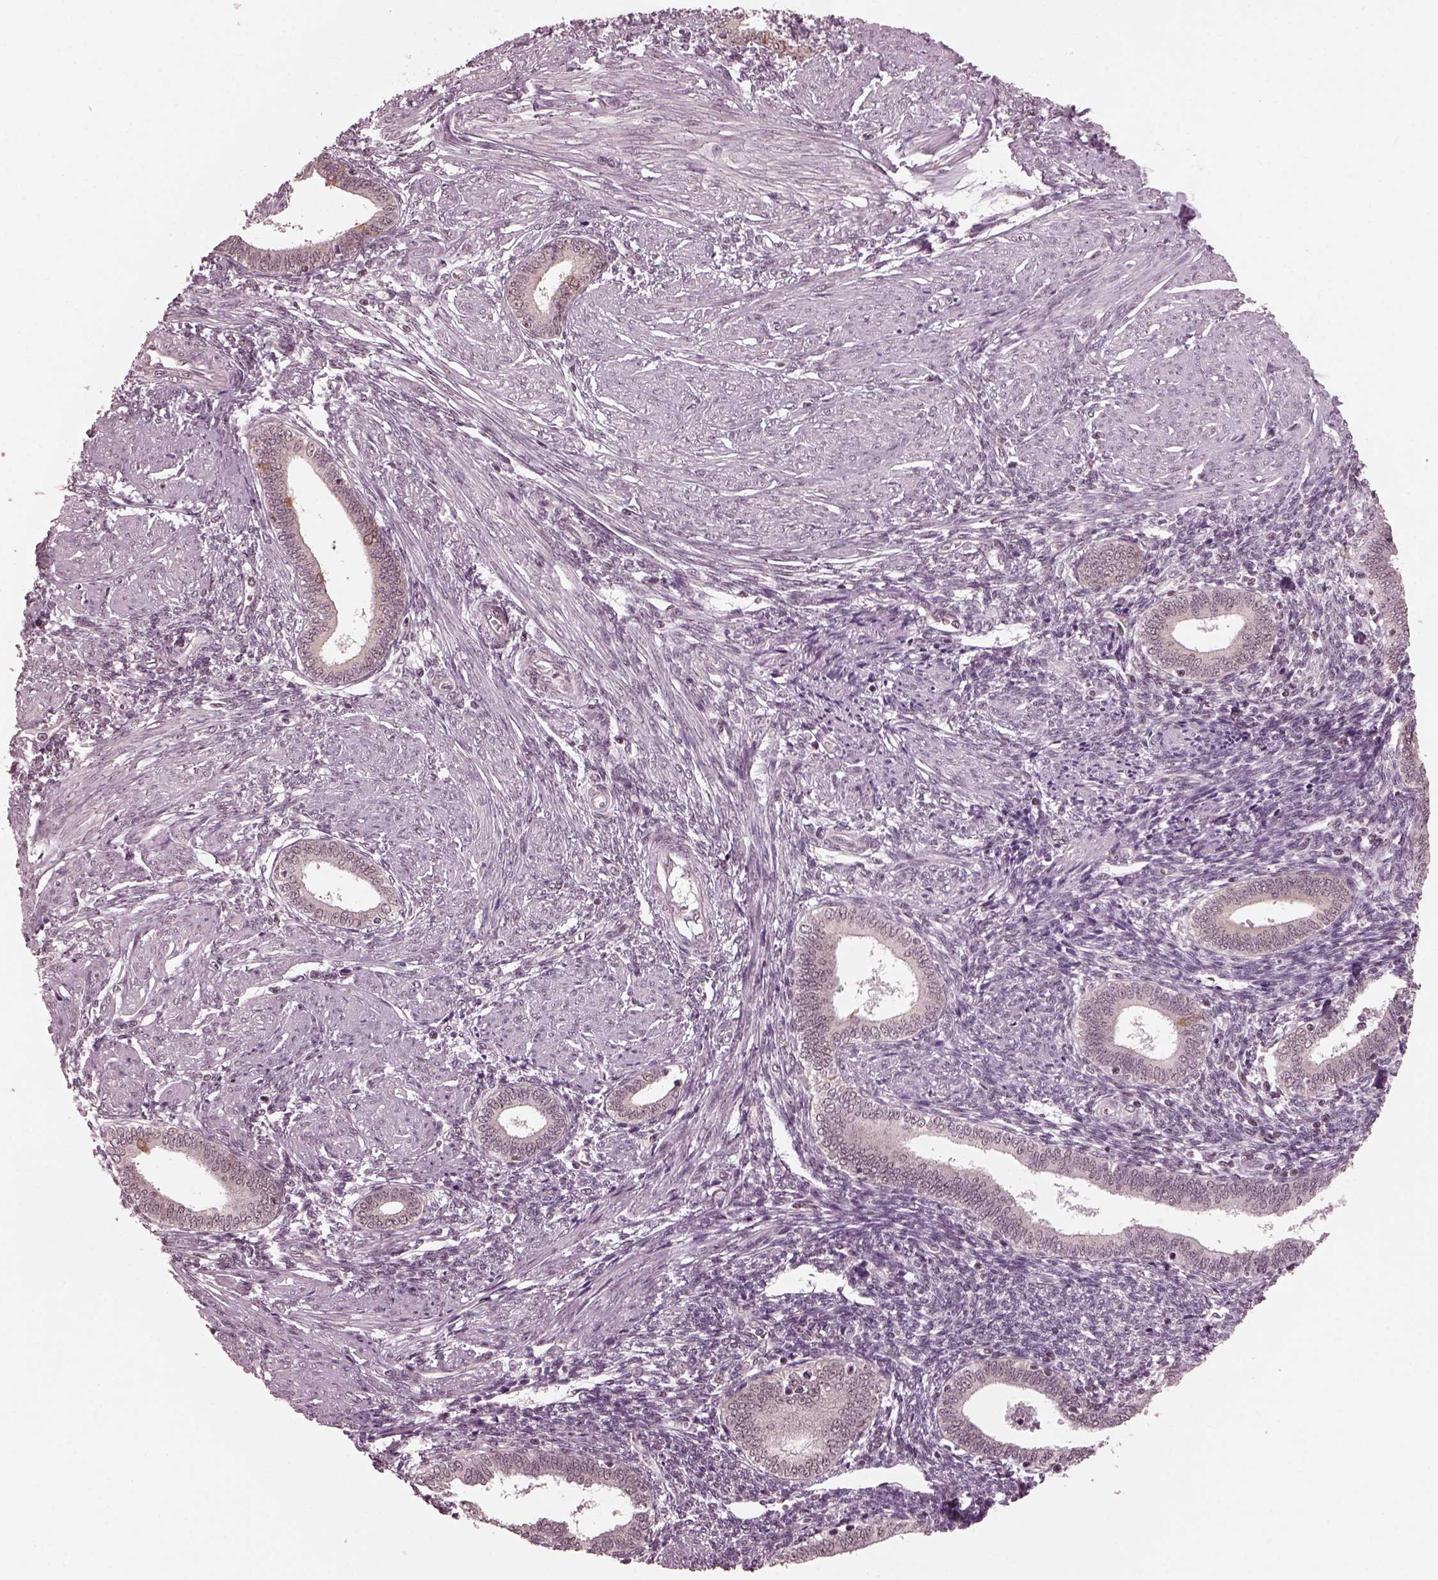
{"staining": {"intensity": "negative", "quantity": "none", "location": "none"}, "tissue": "endometrium", "cell_type": "Cells in endometrial stroma", "image_type": "normal", "snomed": [{"axis": "morphology", "description": "Normal tissue, NOS"}, {"axis": "topography", "description": "Endometrium"}], "caption": "This is an immunohistochemistry histopathology image of normal endometrium. There is no staining in cells in endometrial stroma.", "gene": "RUVBL2", "patient": {"sex": "female", "age": 42}}